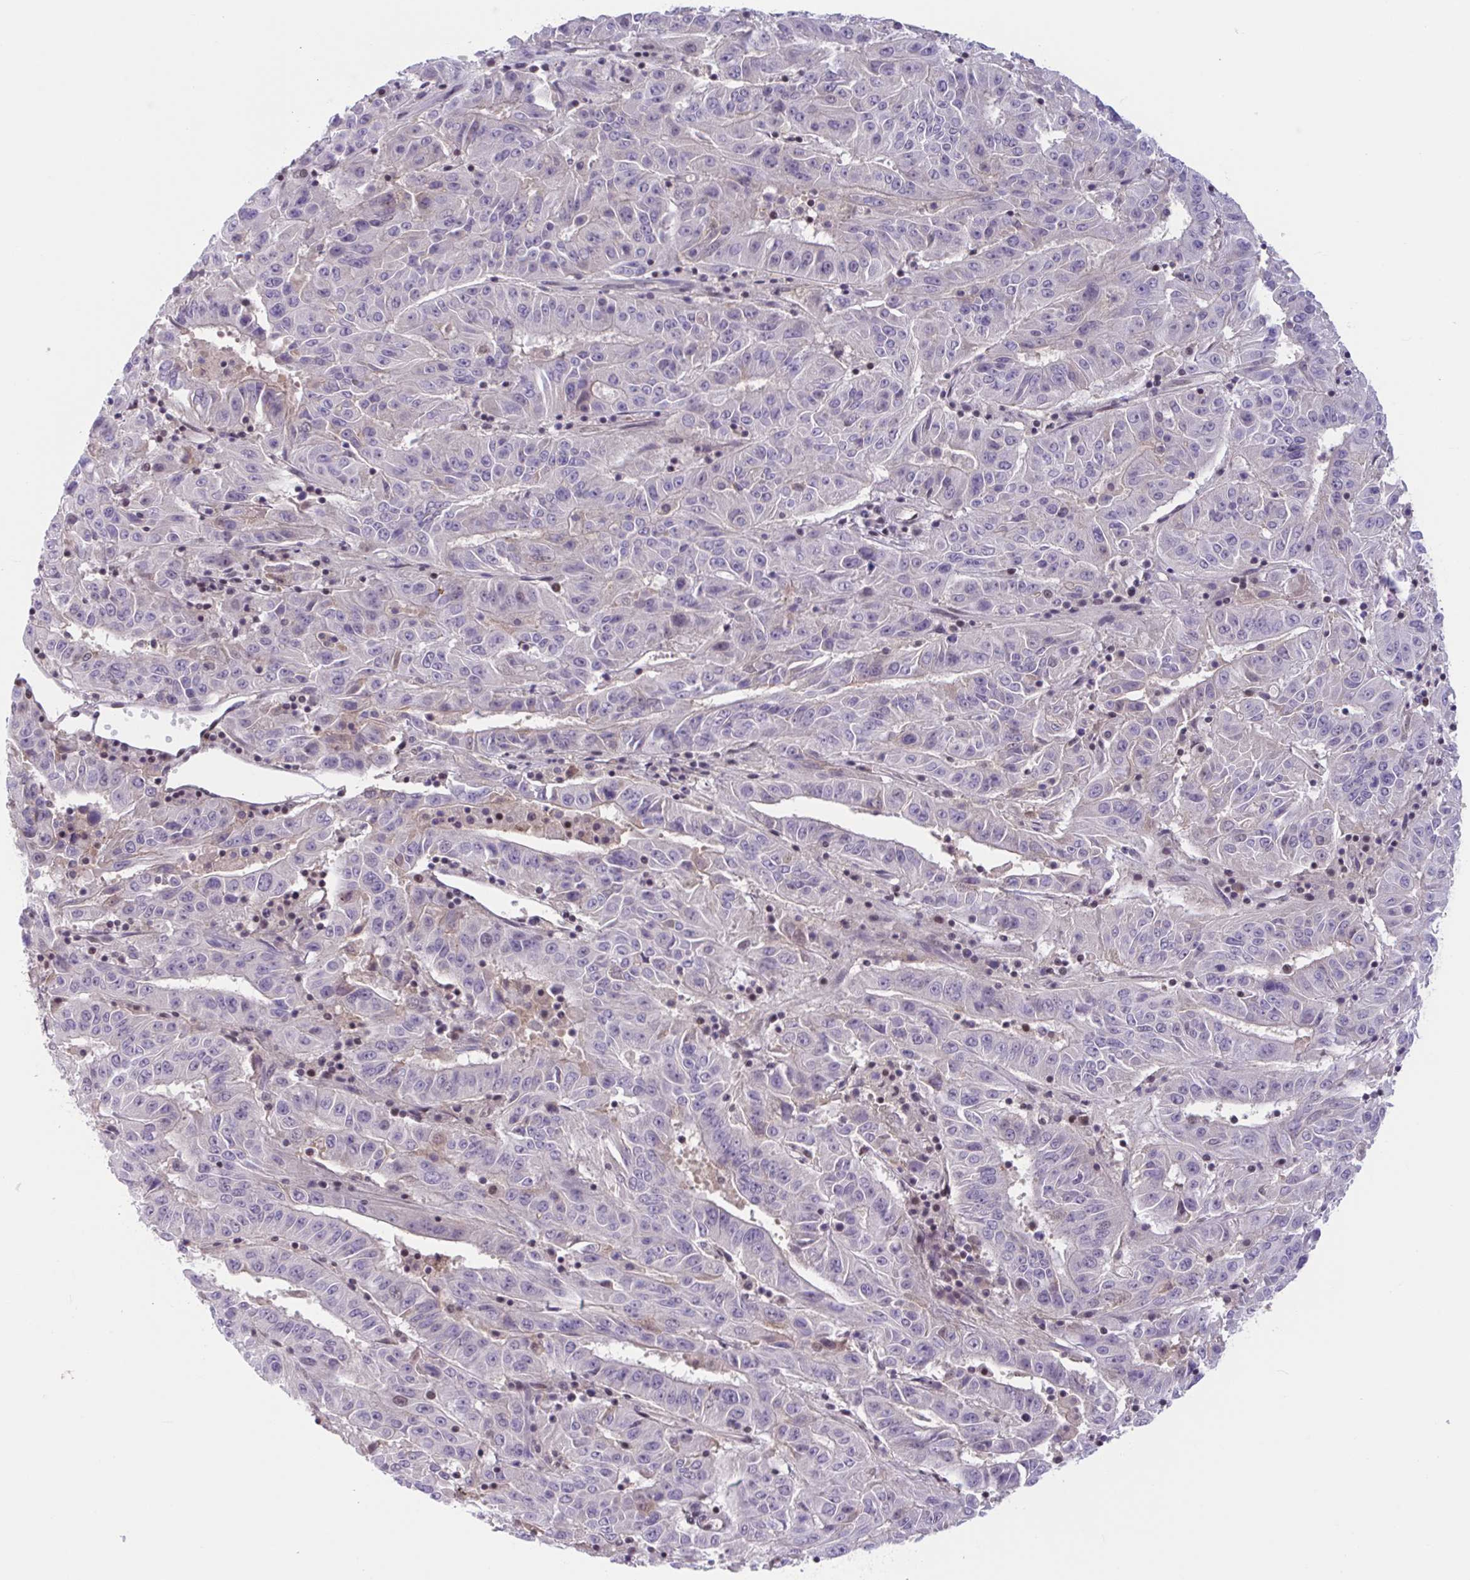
{"staining": {"intensity": "negative", "quantity": "none", "location": "none"}, "tissue": "pancreatic cancer", "cell_type": "Tumor cells", "image_type": "cancer", "snomed": [{"axis": "morphology", "description": "Adenocarcinoma, NOS"}, {"axis": "topography", "description": "Pancreas"}], "caption": "This is a histopathology image of immunohistochemistry staining of pancreatic cancer, which shows no positivity in tumor cells.", "gene": "TTC7B", "patient": {"sex": "male", "age": 63}}